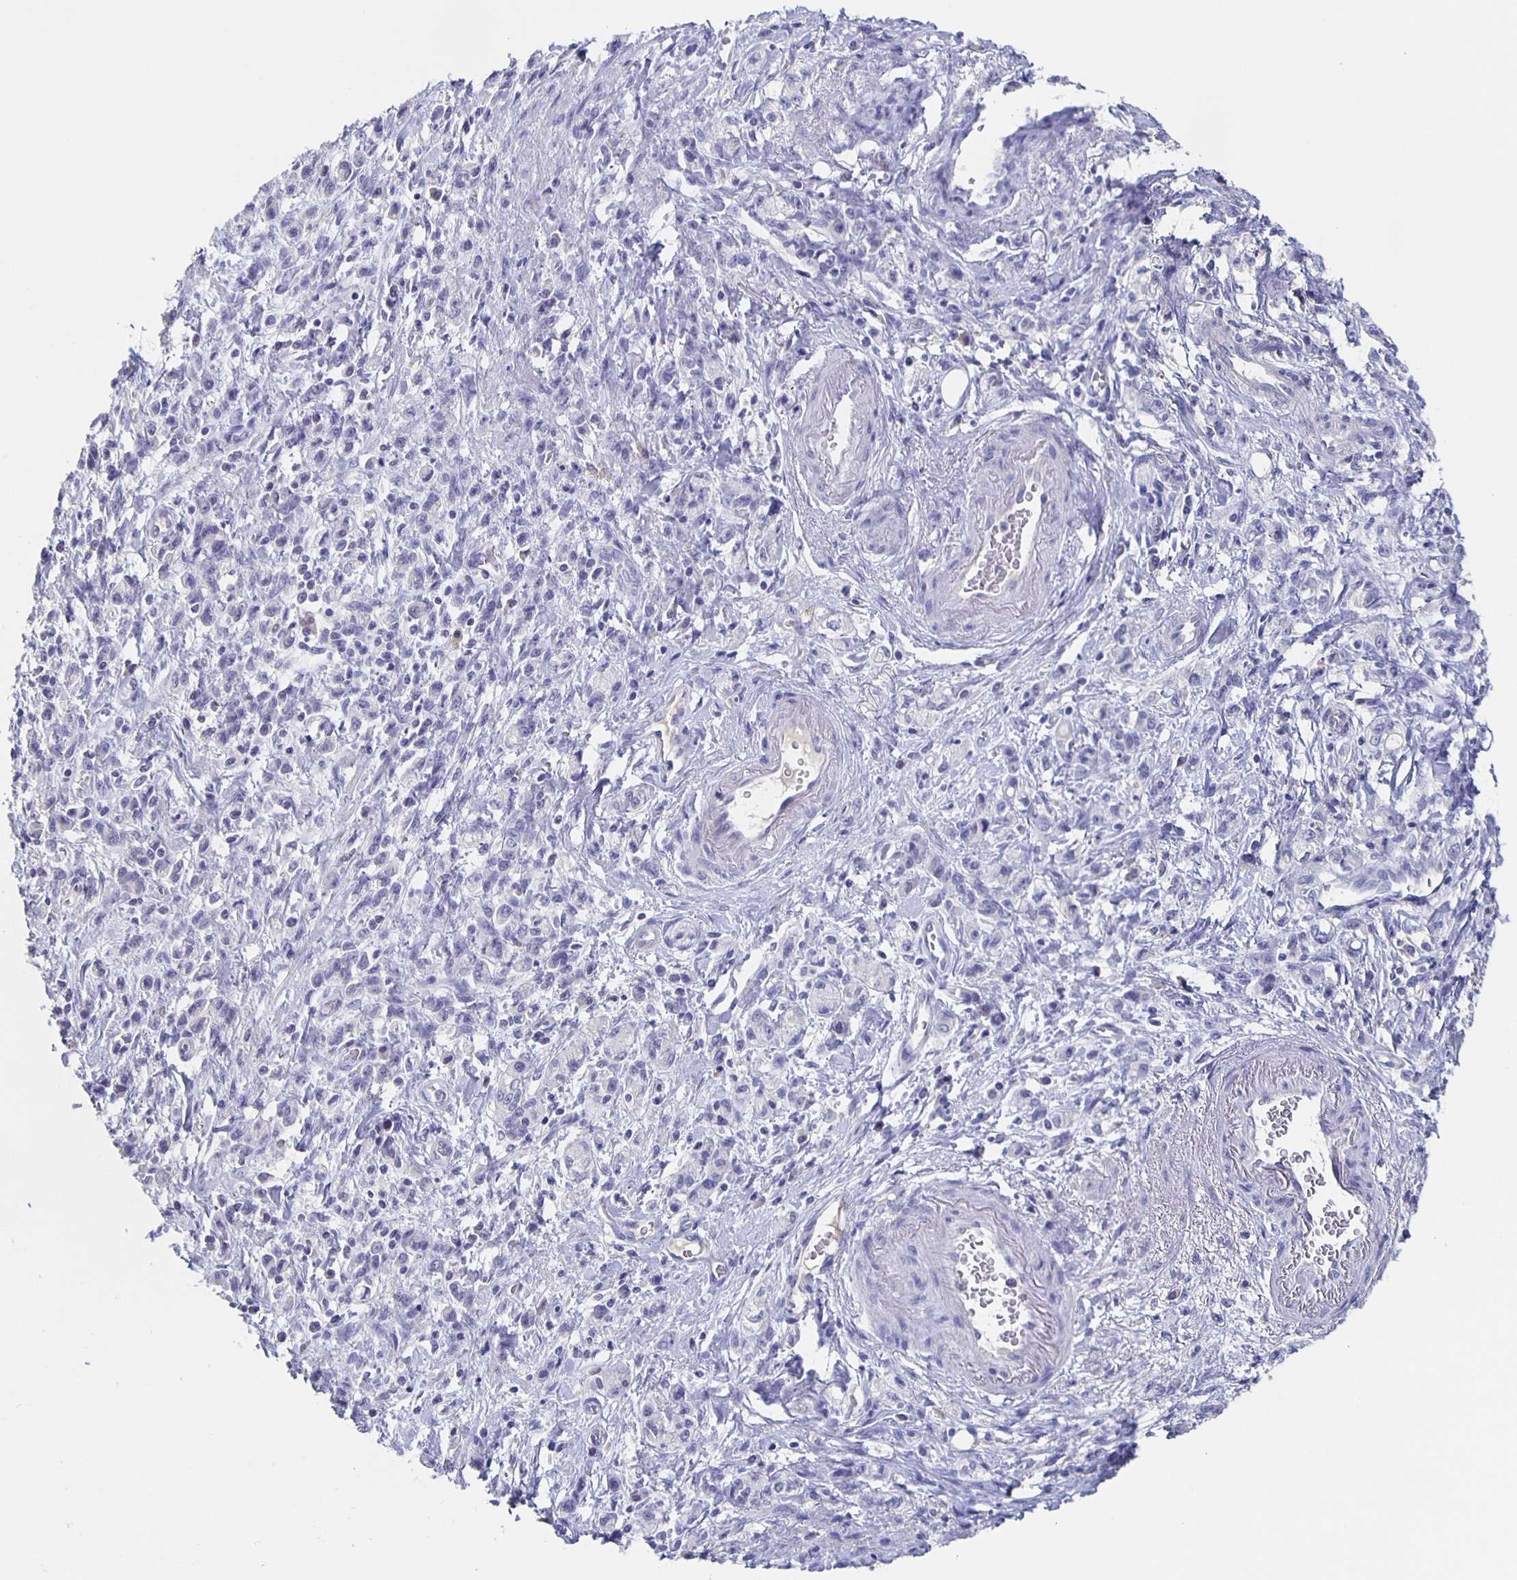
{"staining": {"intensity": "negative", "quantity": "none", "location": "none"}, "tissue": "stomach cancer", "cell_type": "Tumor cells", "image_type": "cancer", "snomed": [{"axis": "morphology", "description": "Adenocarcinoma, NOS"}, {"axis": "topography", "description": "Stomach"}], "caption": "Tumor cells are negative for protein expression in human stomach cancer.", "gene": "CACNA2D2", "patient": {"sex": "male", "age": 77}}